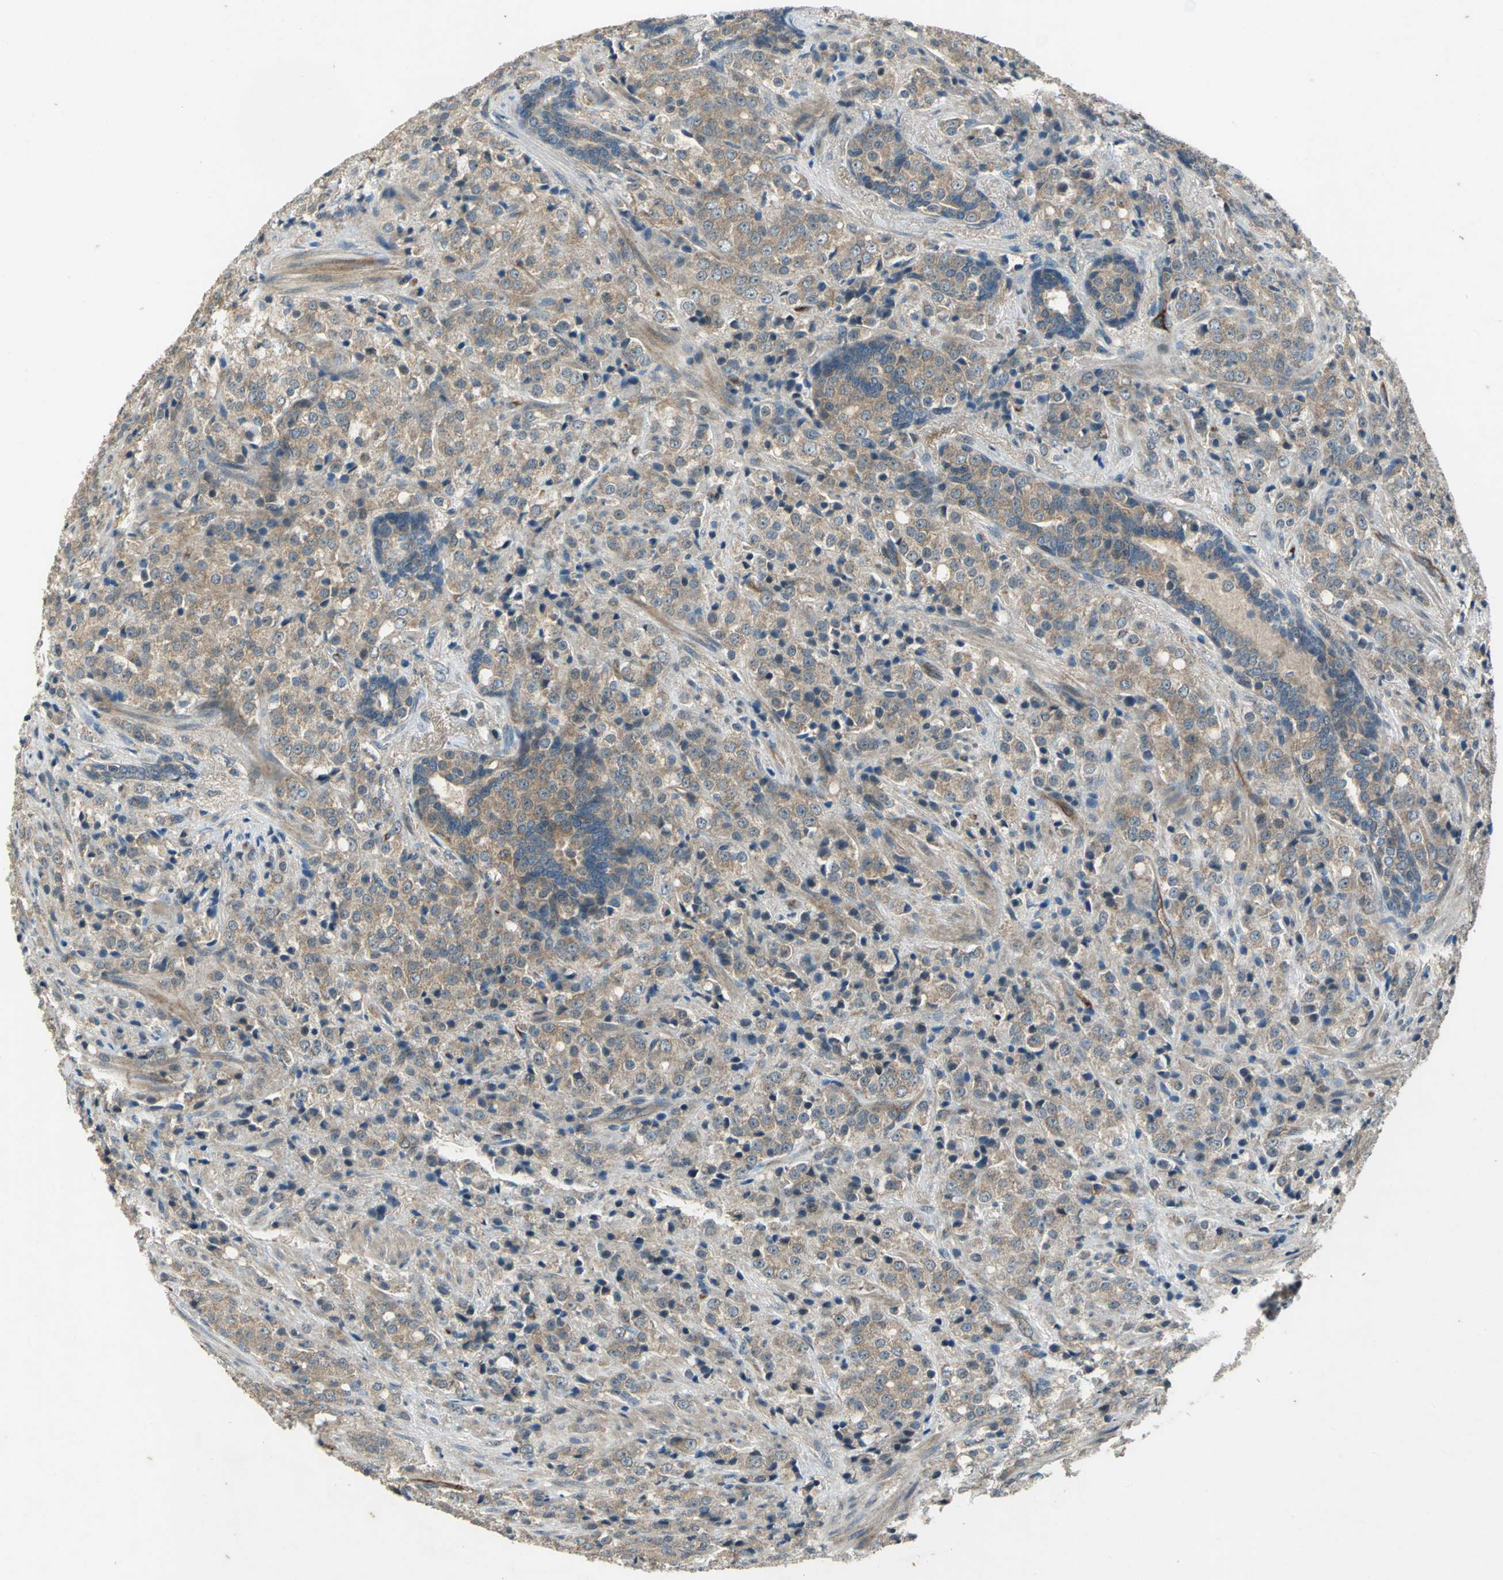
{"staining": {"intensity": "weak", "quantity": ">75%", "location": "cytoplasmic/membranous"}, "tissue": "prostate cancer", "cell_type": "Tumor cells", "image_type": "cancer", "snomed": [{"axis": "morphology", "description": "Adenocarcinoma, Medium grade"}, {"axis": "topography", "description": "Prostate"}], "caption": "Immunohistochemical staining of human prostate adenocarcinoma (medium-grade) shows weak cytoplasmic/membranous protein positivity in approximately >75% of tumor cells.", "gene": "EMCN", "patient": {"sex": "male", "age": 70}}